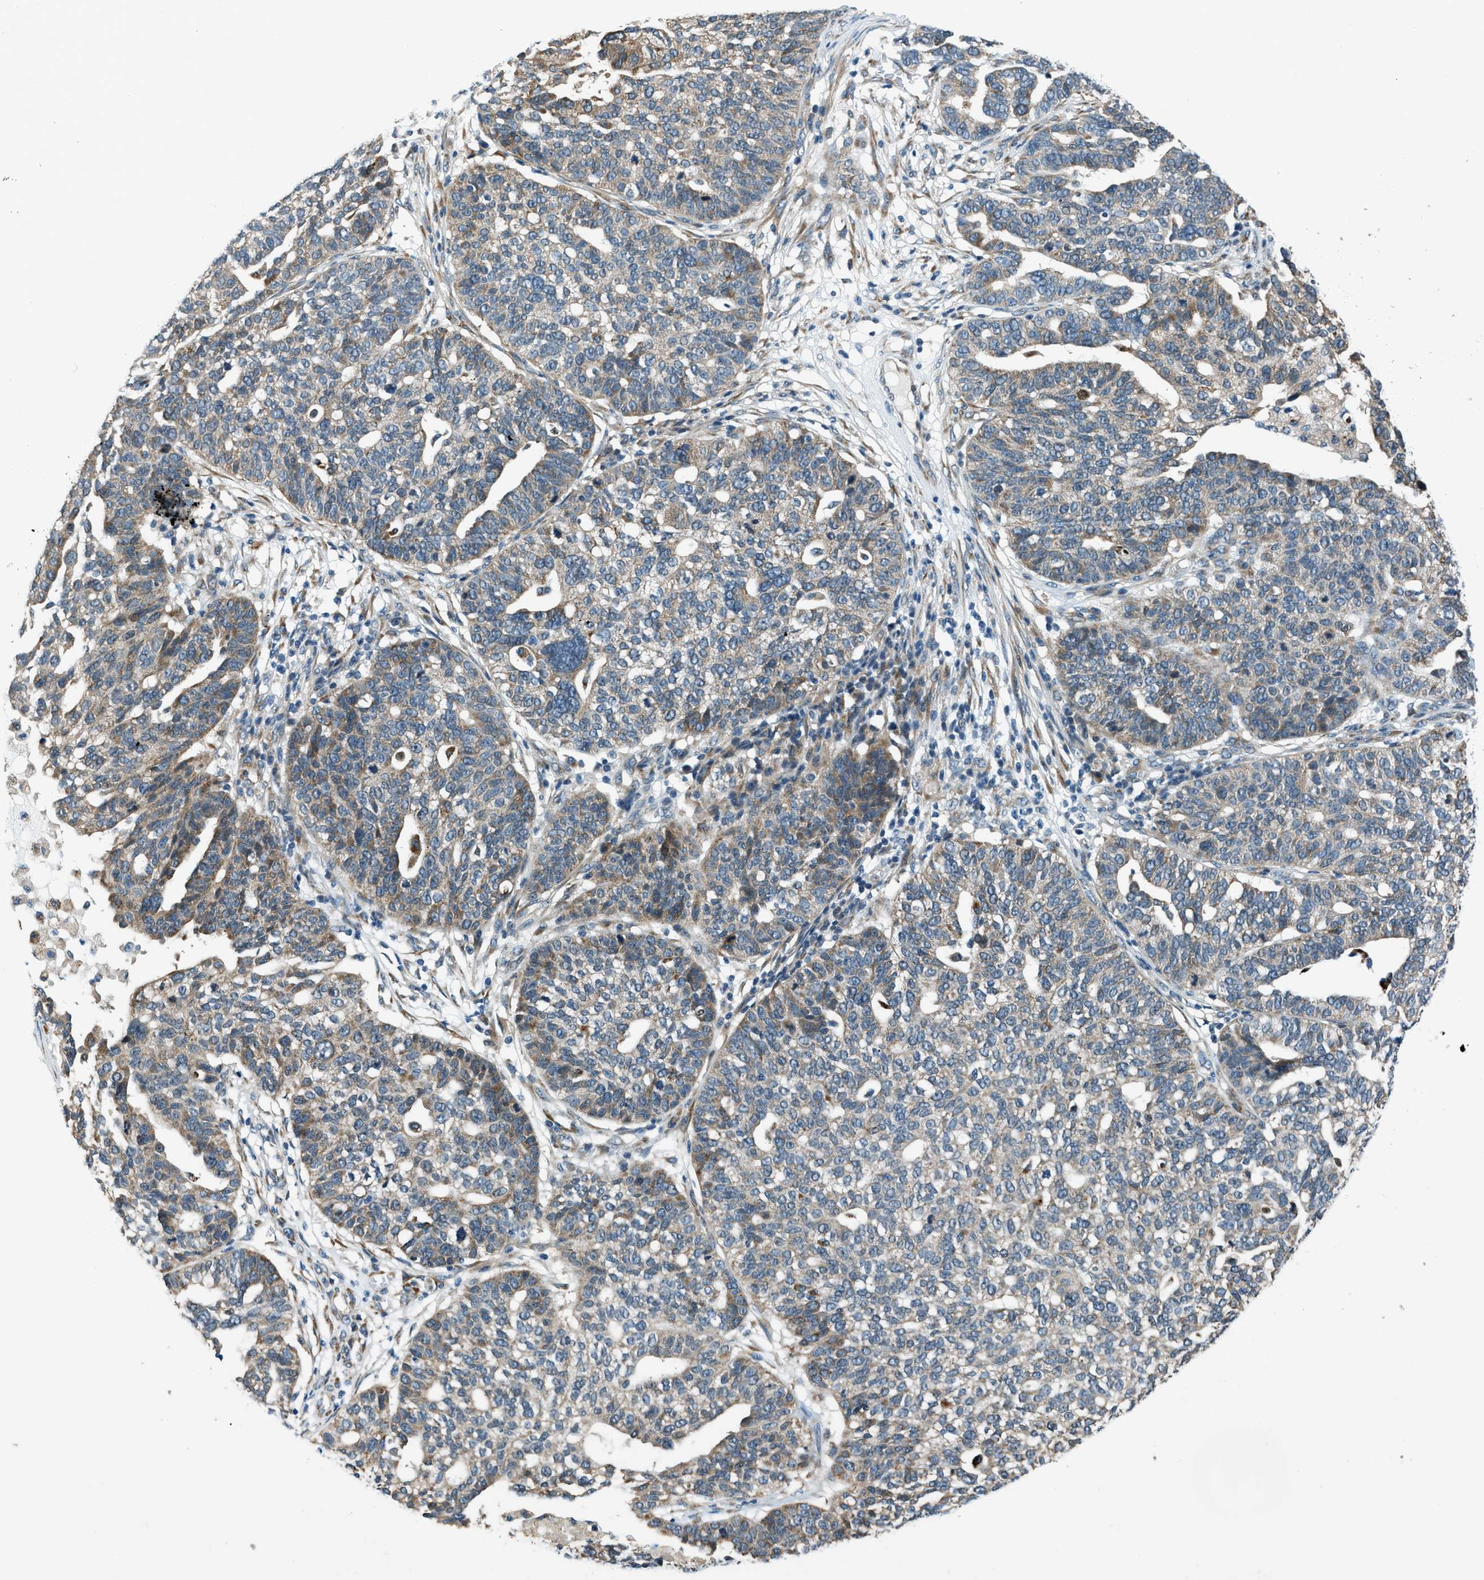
{"staining": {"intensity": "moderate", "quantity": "<25%", "location": "cytoplasmic/membranous"}, "tissue": "ovarian cancer", "cell_type": "Tumor cells", "image_type": "cancer", "snomed": [{"axis": "morphology", "description": "Cystadenocarcinoma, serous, NOS"}, {"axis": "topography", "description": "Ovary"}], "caption": "Immunohistochemistry photomicrograph of serous cystadenocarcinoma (ovarian) stained for a protein (brown), which reveals low levels of moderate cytoplasmic/membranous staining in approximately <25% of tumor cells.", "gene": "GINM1", "patient": {"sex": "female", "age": 59}}